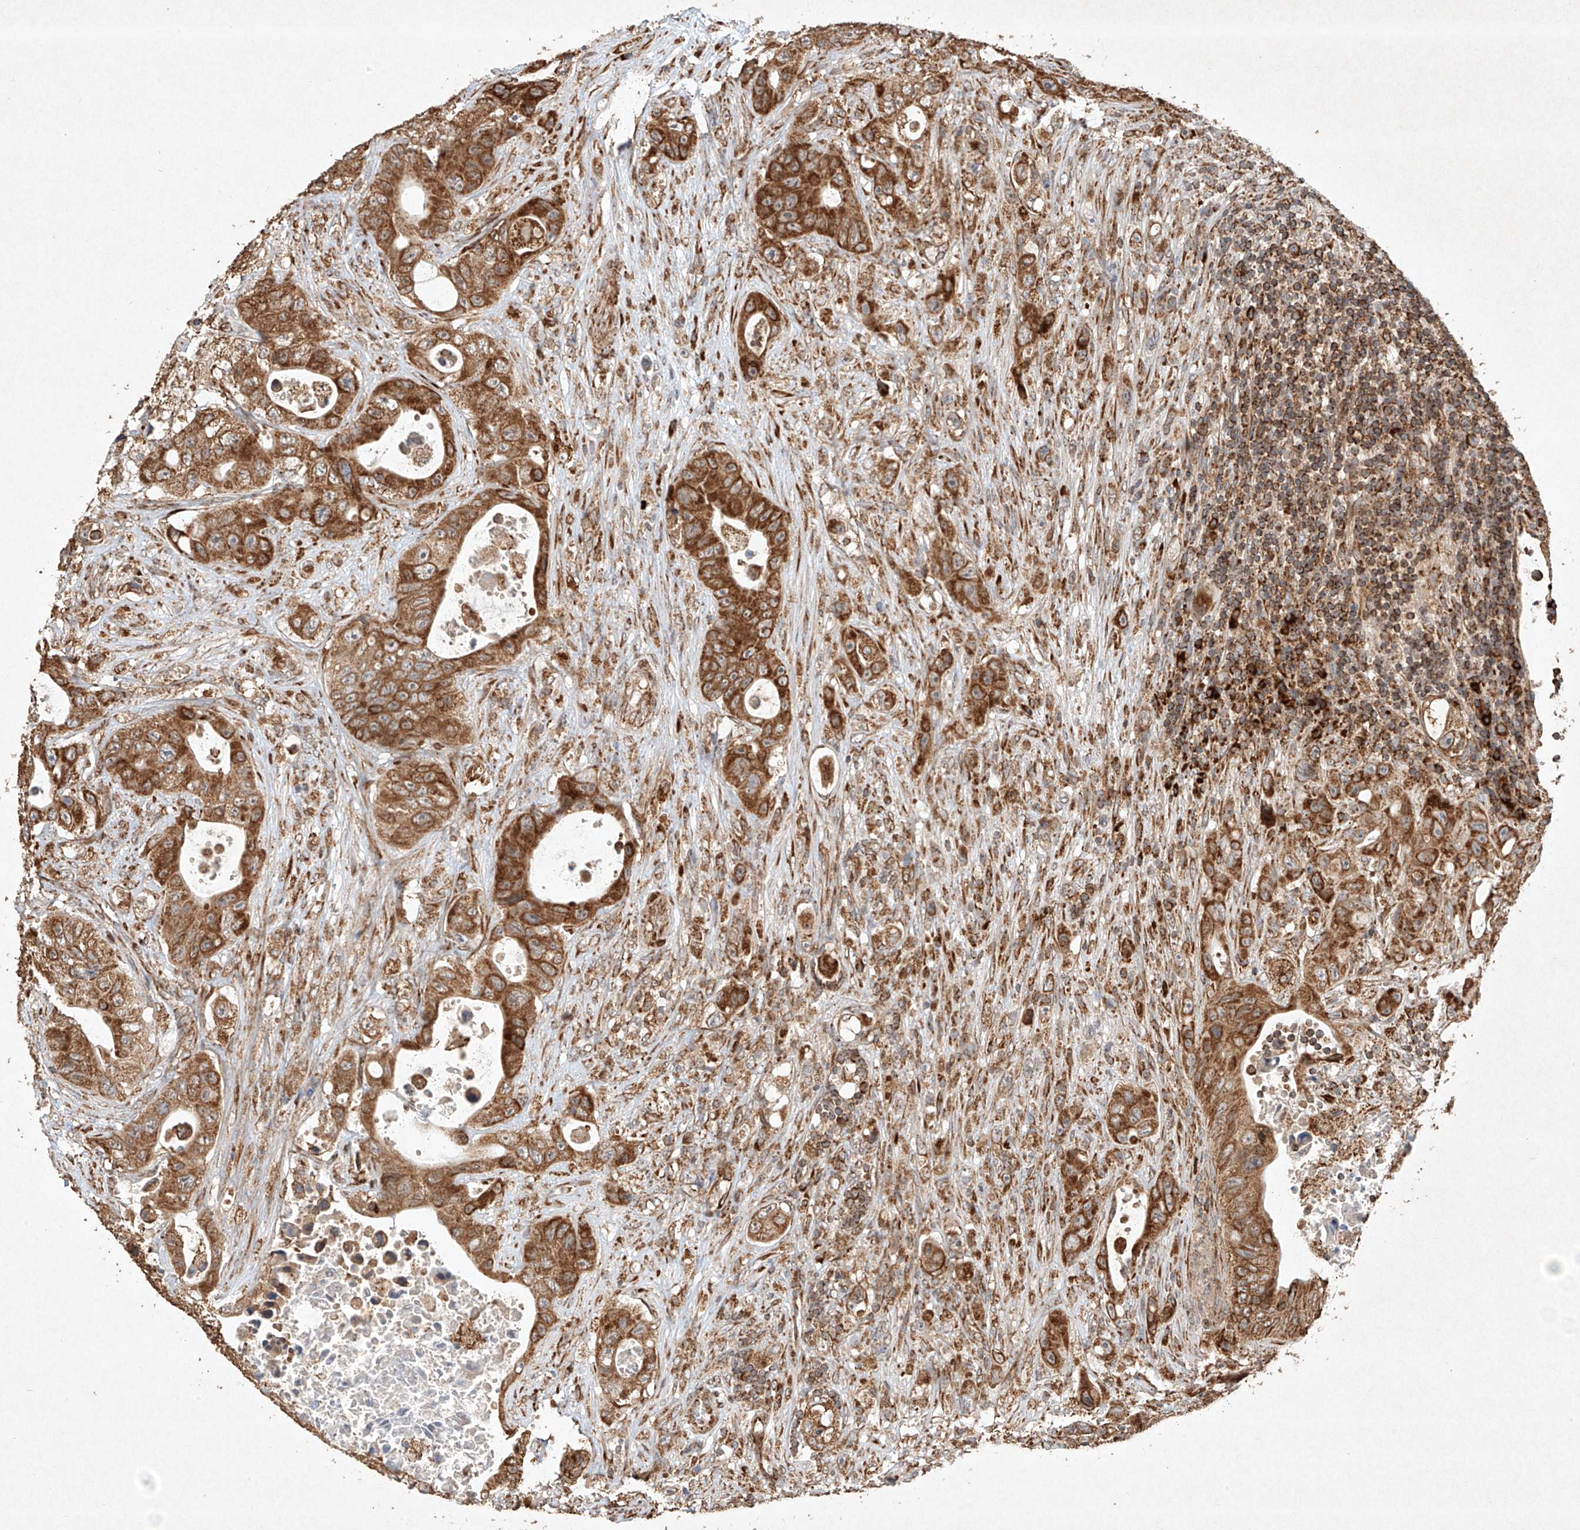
{"staining": {"intensity": "moderate", "quantity": ">75%", "location": "cytoplasmic/membranous"}, "tissue": "colorectal cancer", "cell_type": "Tumor cells", "image_type": "cancer", "snomed": [{"axis": "morphology", "description": "Adenocarcinoma, NOS"}, {"axis": "topography", "description": "Colon"}], "caption": "A photomicrograph of adenocarcinoma (colorectal) stained for a protein shows moderate cytoplasmic/membranous brown staining in tumor cells.", "gene": "SEMA3B", "patient": {"sex": "female", "age": 46}}